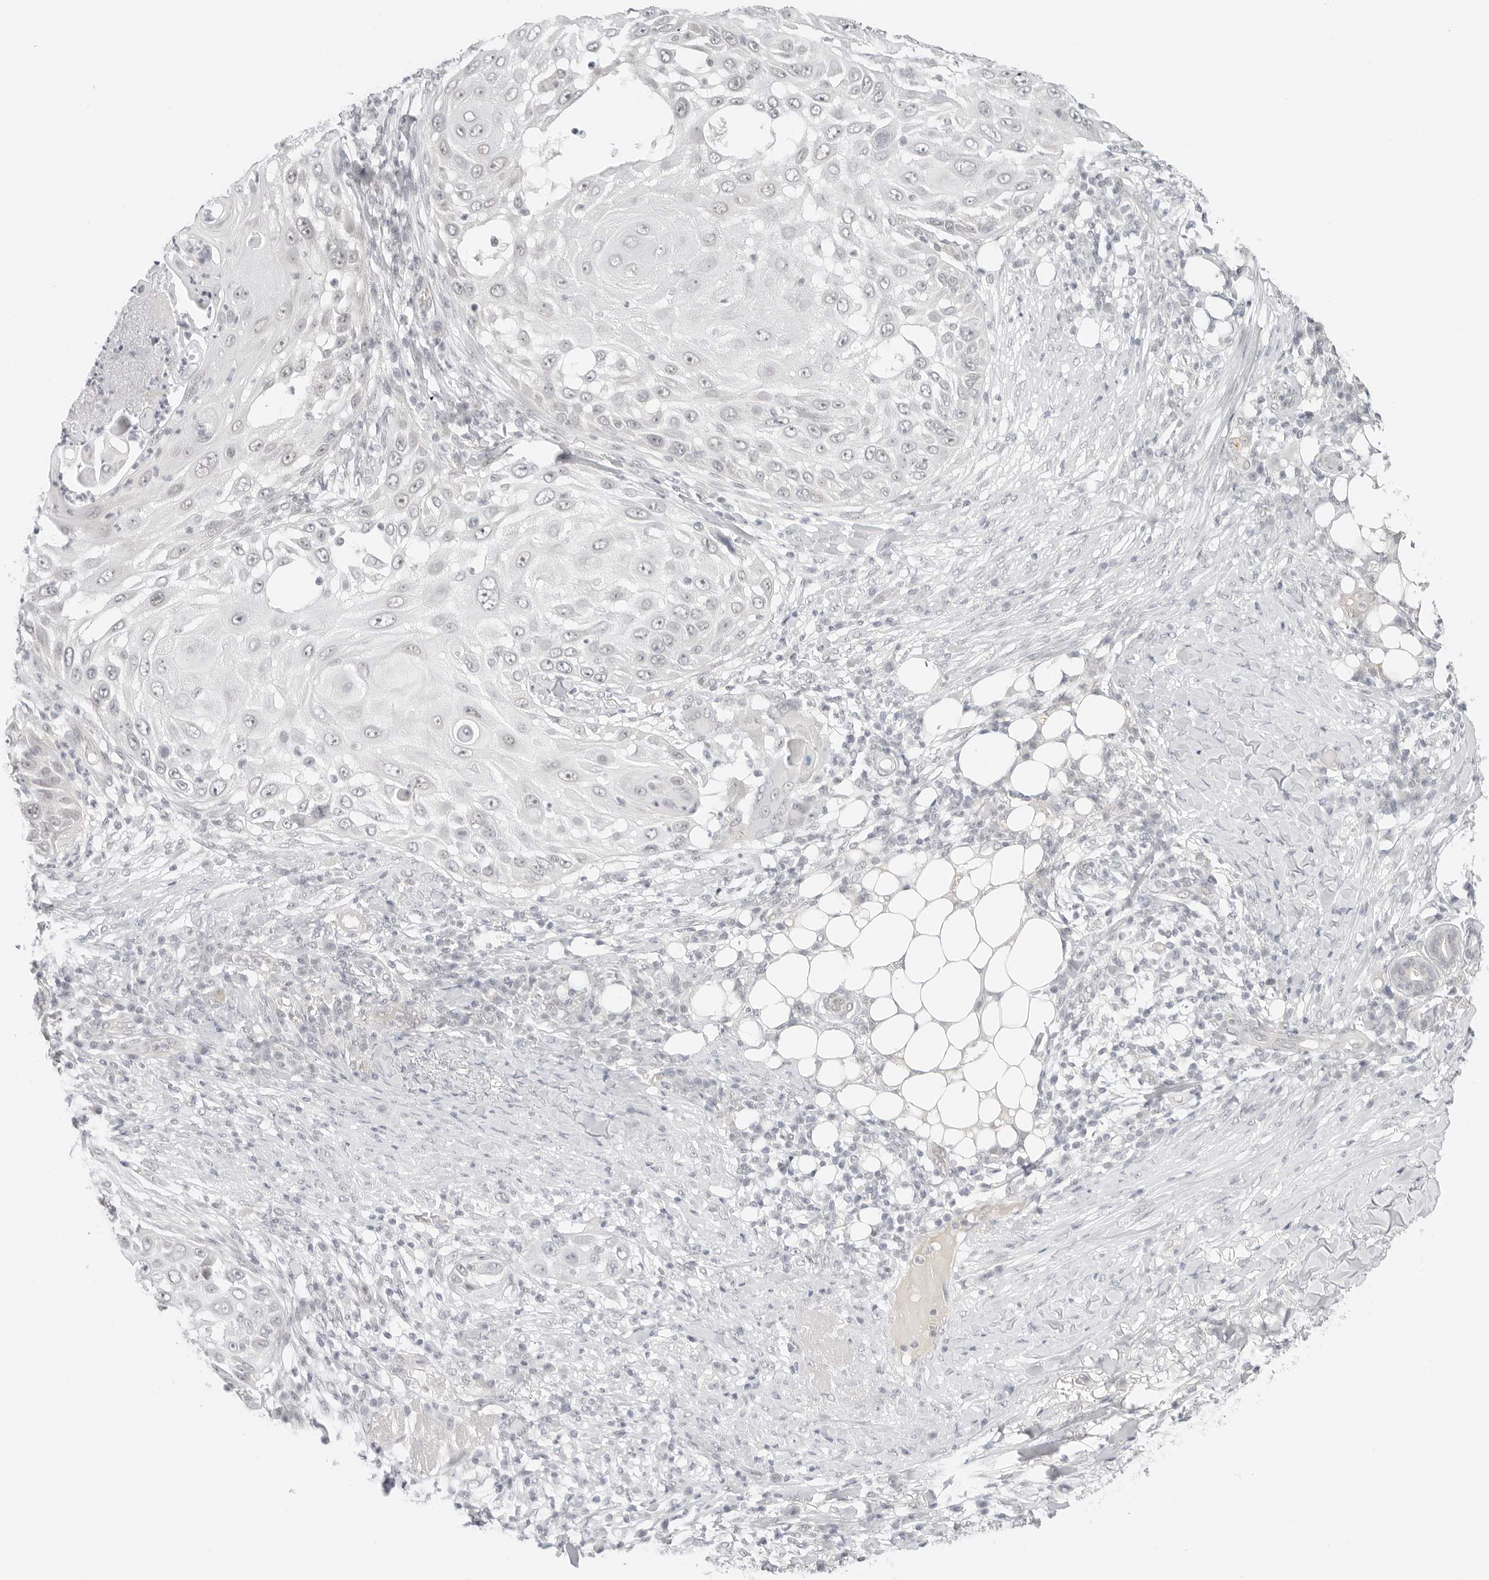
{"staining": {"intensity": "negative", "quantity": "none", "location": "none"}, "tissue": "skin cancer", "cell_type": "Tumor cells", "image_type": "cancer", "snomed": [{"axis": "morphology", "description": "Squamous cell carcinoma, NOS"}, {"axis": "topography", "description": "Skin"}], "caption": "A micrograph of skin squamous cell carcinoma stained for a protein exhibits no brown staining in tumor cells.", "gene": "MED18", "patient": {"sex": "female", "age": 44}}